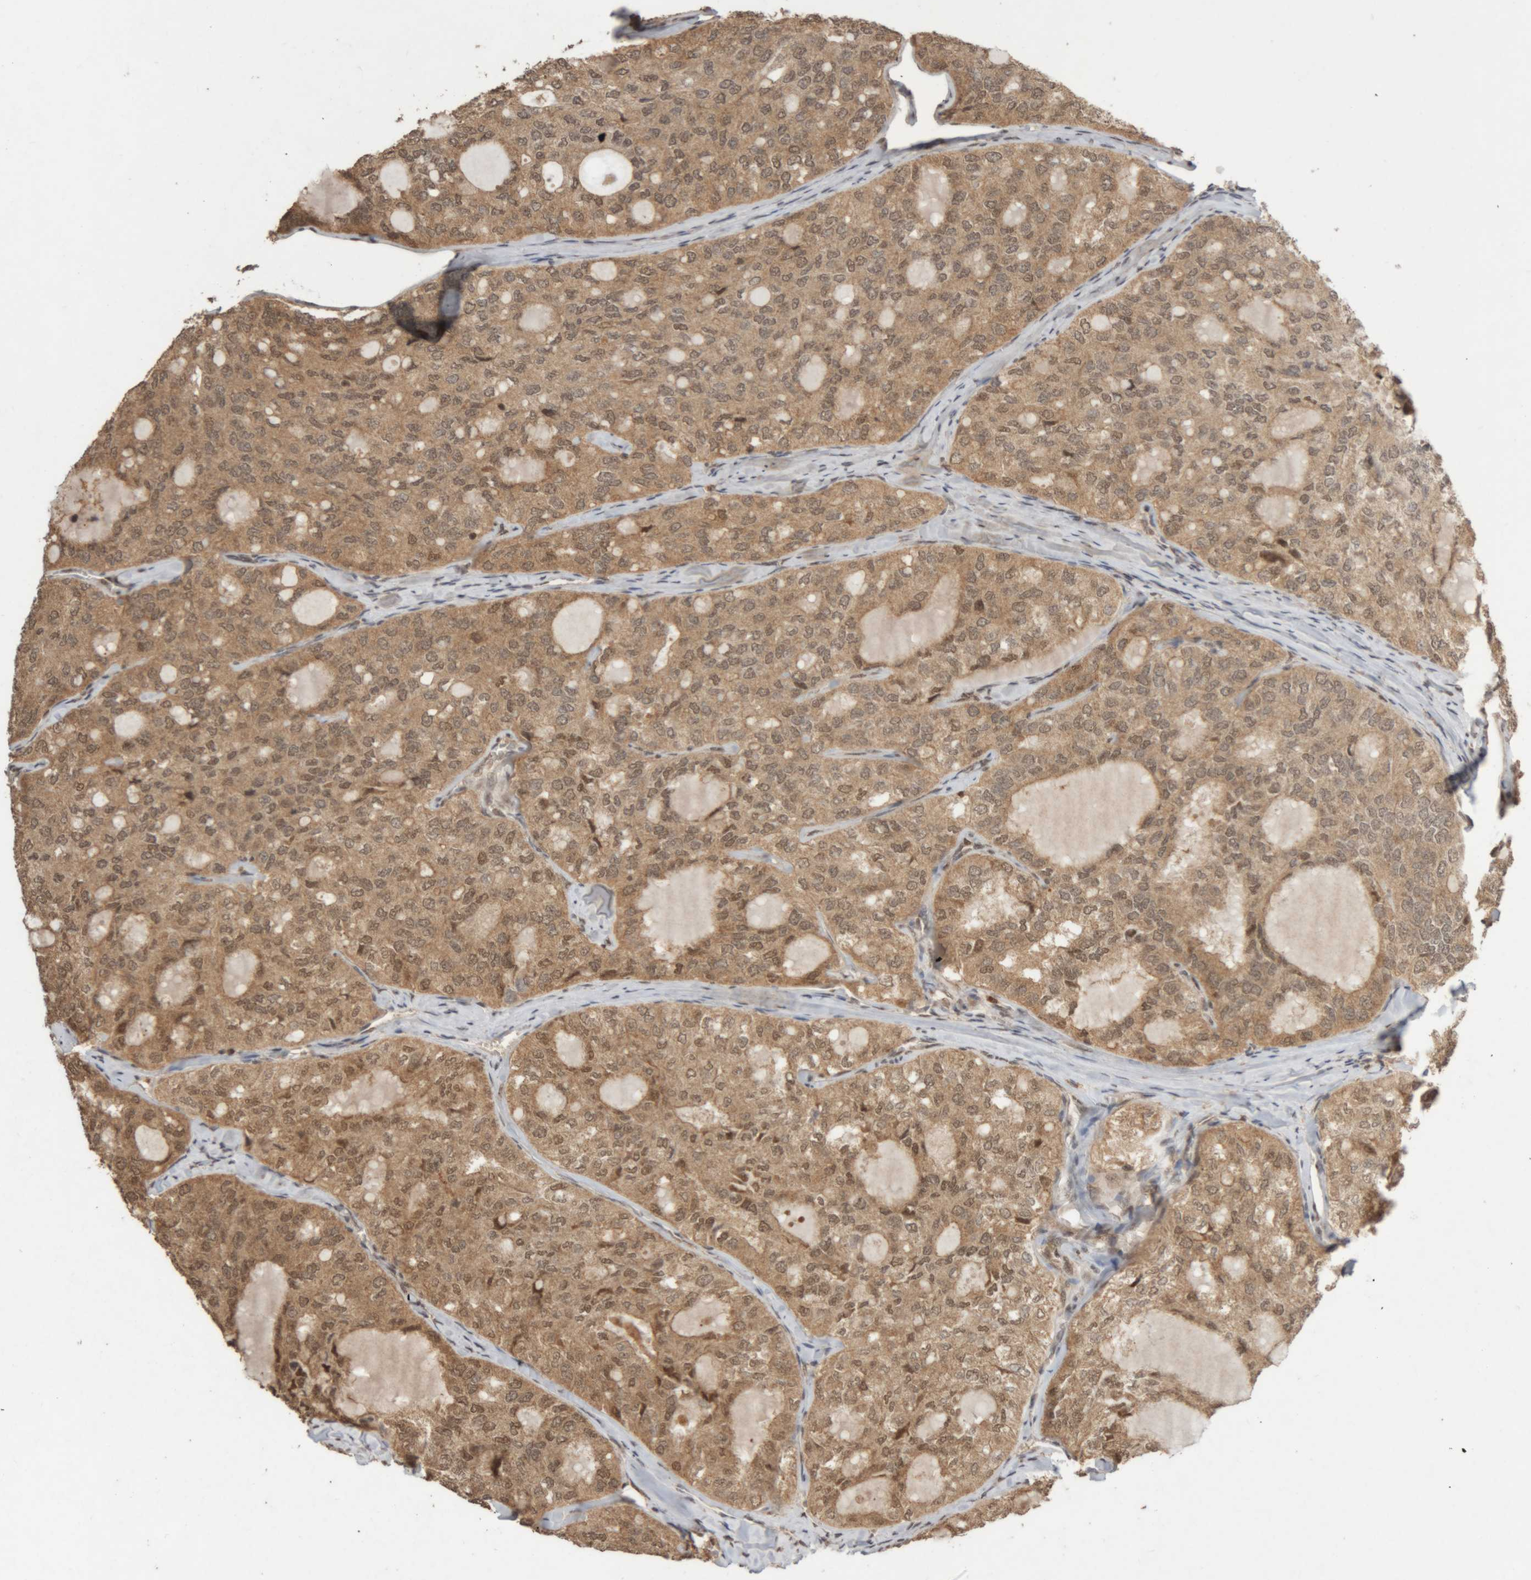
{"staining": {"intensity": "moderate", "quantity": ">75%", "location": "cytoplasmic/membranous,nuclear"}, "tissue": "thyroid cancer", "cell_type": "Tumor cells", "image_type": "cancer", "snomed": [{"axis": "morphology", "description": "Follicular adenoma carcinoma, NOS"}, {"axis": "topography", "description": "Thyroid gland"}], "caption": "Human thyroid cancer (follicular adenoma carcinoma) stained with a protein marker demonstrates moderate staining in tumor cells.", "gene": "KEAP1", "patient": {"sex": "male", "age": 75}}